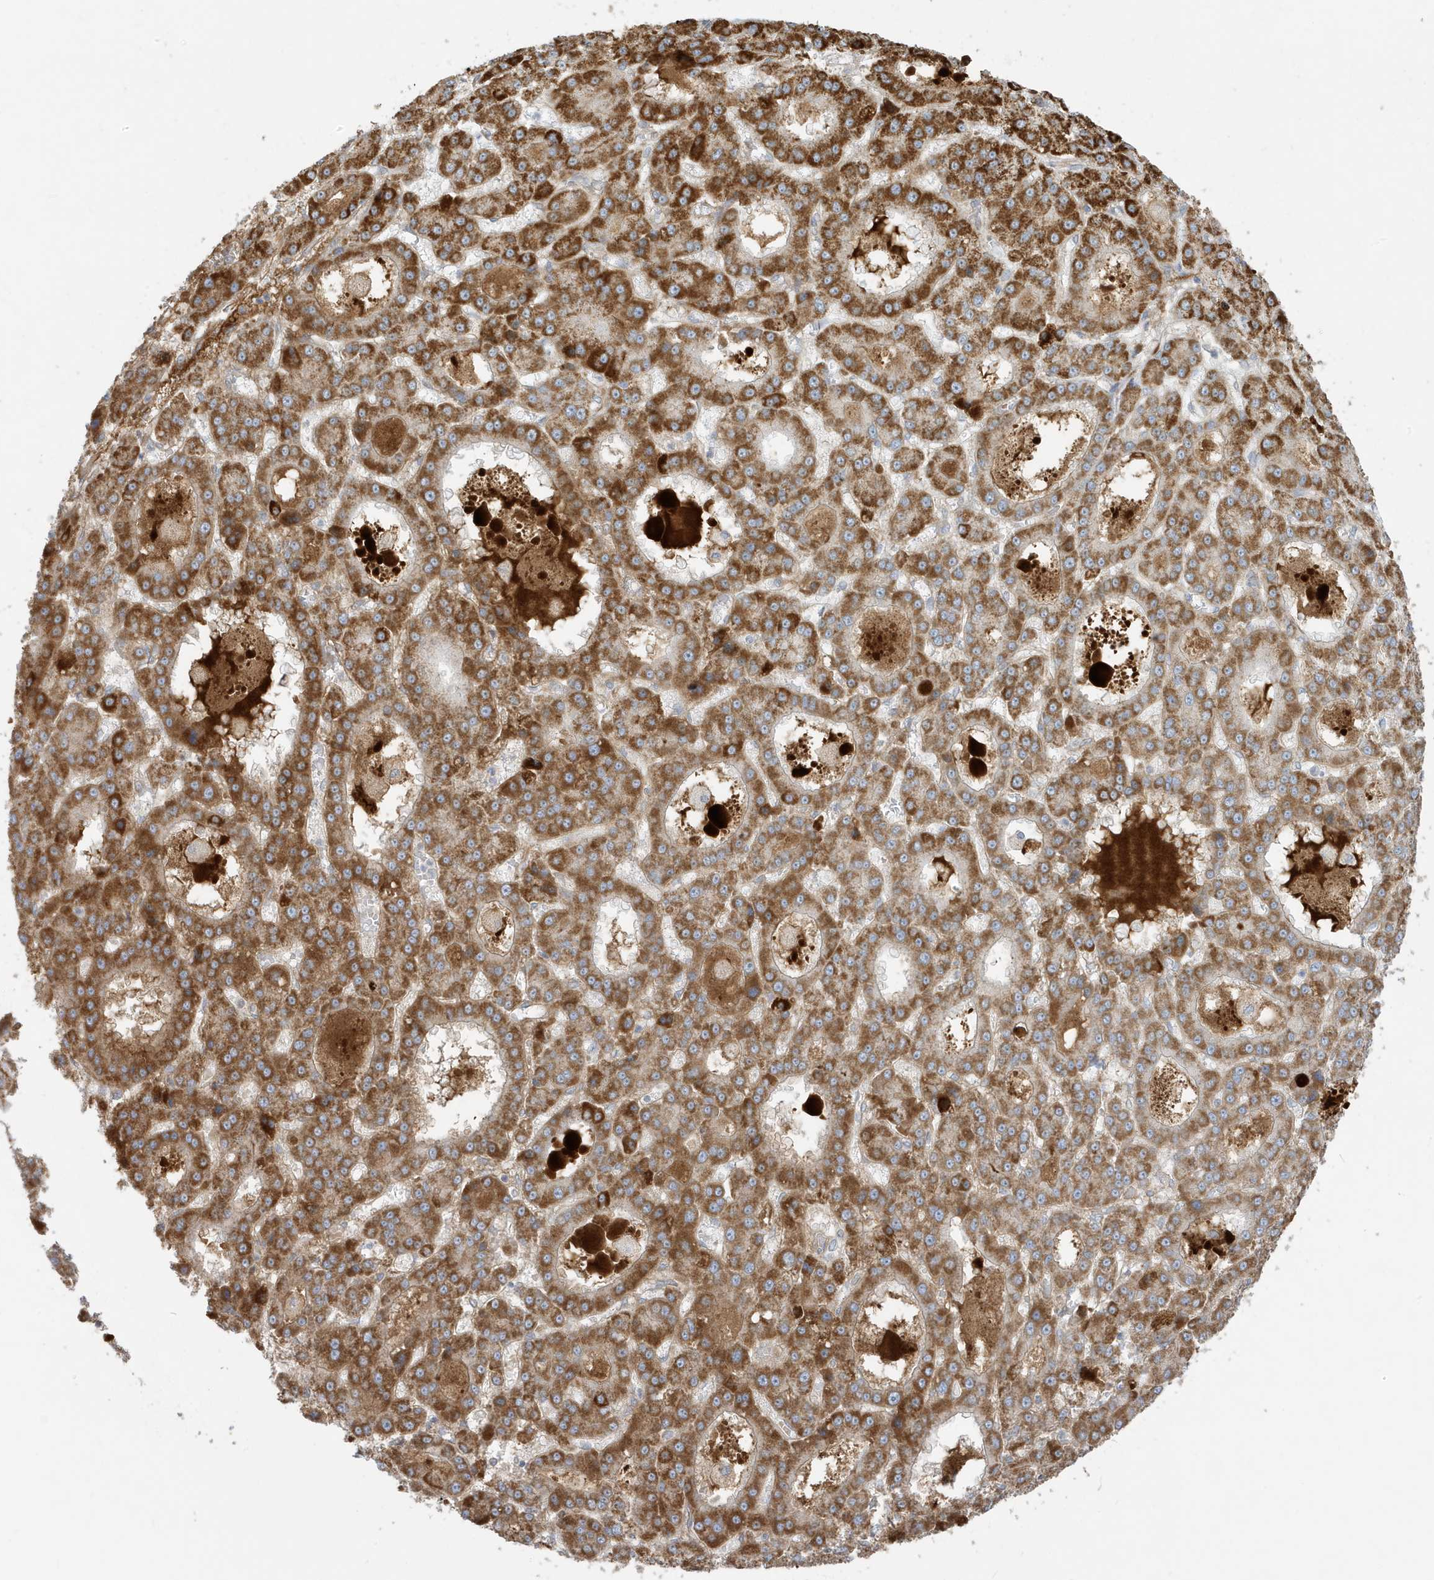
{"staining": {"intensity": "strong", "quantity": ">75%", "location": "cytoplasmic/membranous"}, "tissue": "liver cancer", "cell_type": "Tumor cells", "image_type": "cancer", "snomed": [{"axis": "morphology", "description": "Carcinoma, Hepatocellular, NOS"}, {"axis": "topography", "description": "Liver"}], "caption": "Liver cancer stained for a protein exhibits strong cytoplasmic/membranous positivity in tumor cells. The staining was performed using DAB (3,3'-diaminobenzidine) to visualize the protein expression in brown, while the nuclei were stained in blue with hematoxylin (Magnification: 20x).", "gene": "IFT57", "patient": {"sex": "male", "age": 70}}